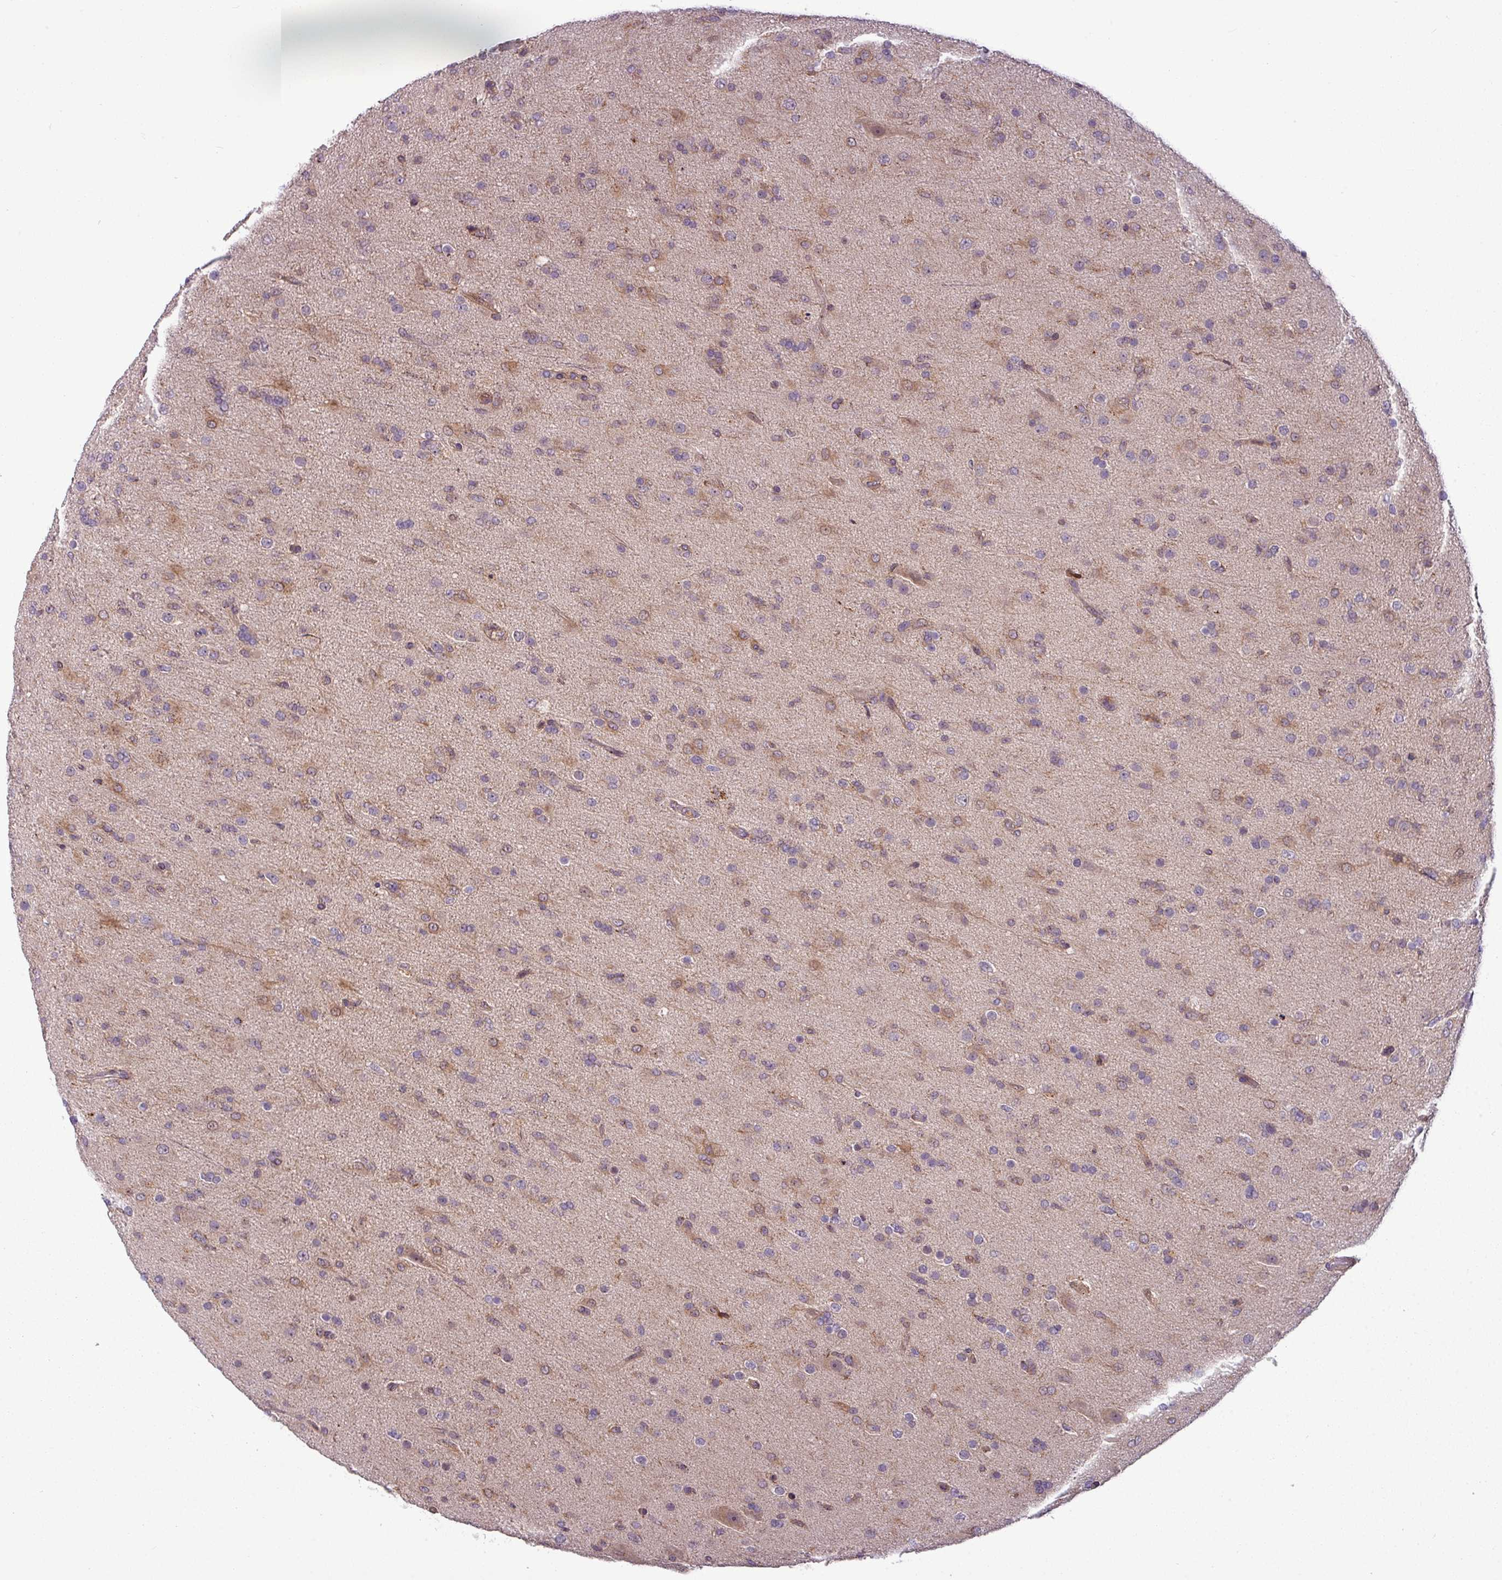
{"staining": {"intensity": "weak", "quantity": "<25%", "location": "cytoplasmic/membranous"}, "tissue": "glioma", "cell_type": "Tumor cells", "image_type": "cancer", "snomed": [{"axis": "morphology", "description": "Glioma, malignant, Low grade"}, {"axis": "topography", "description": "Brain"}], "caption": "This image is of malignant glioma (low-grade) stained with IHC to label a protein in brown with the nuclei are counter-stained blue. There is no expression in tumor cells.", "gene": "ZNF35", "patient": {"sex": "male", "age": 65}}